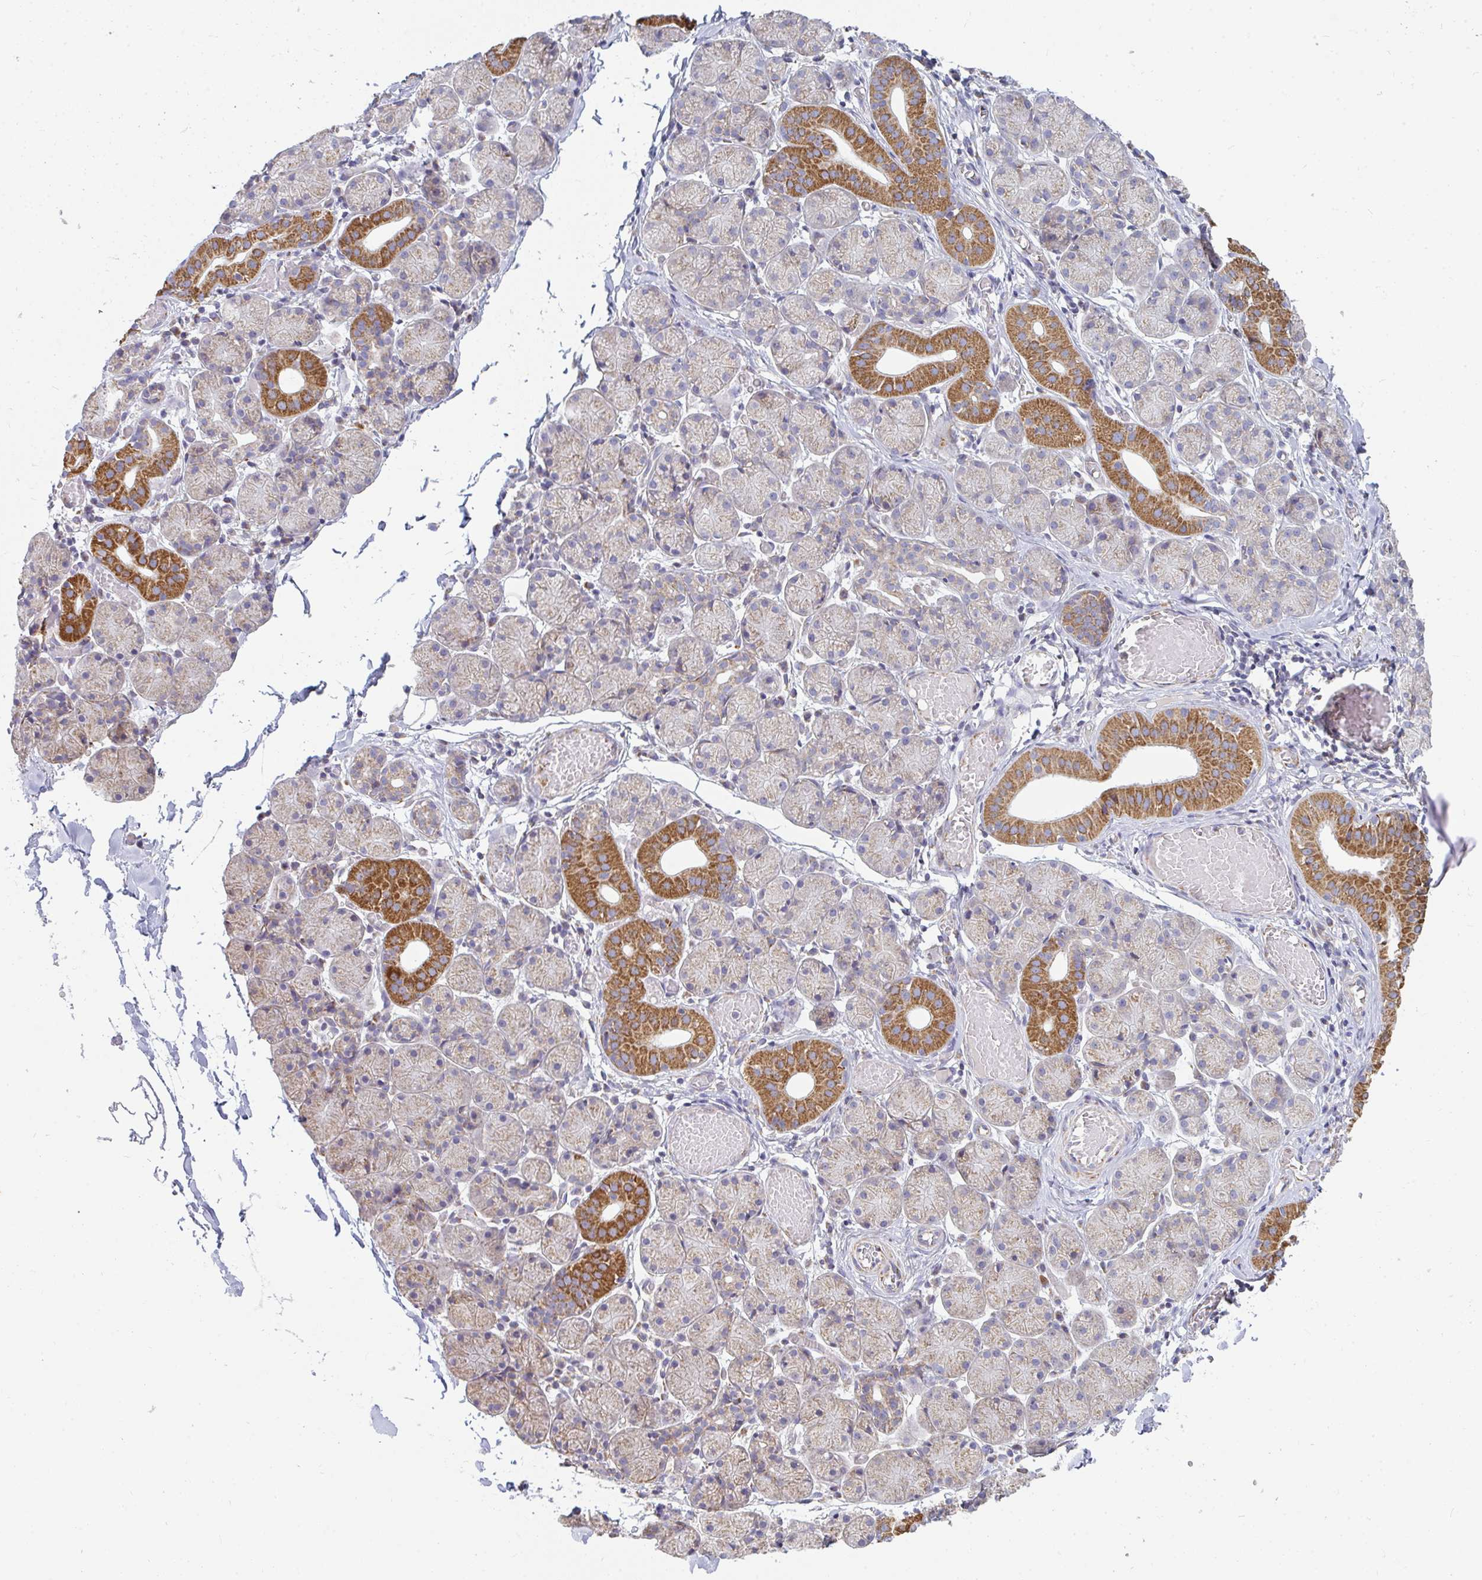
{"staining": {"intensity": "strong", "quantity": "<25%", "location": "cytoplasmic/membranous"}, "tissue": "salivary gland", "cell_type": "Glandular cells", "image_type": "normal", "snomed": [{"axis": "morphology", "description": "Normal tissue, NOS"}, {"axis": "topography", "description": "Salivary gland"}], "caption": "Immunohistochemistry of normal human salivary gland demonstrates medium levels of strong cytoplasmic/membranous staining in approximately <25% of glandular cells. The staining was performed using DAB, with brown indicating positive protein expression. Nuclei are stained blue with hematoxylin.", "gene": "FAHD1", "patient": {"sex": "female", "age": 24}}